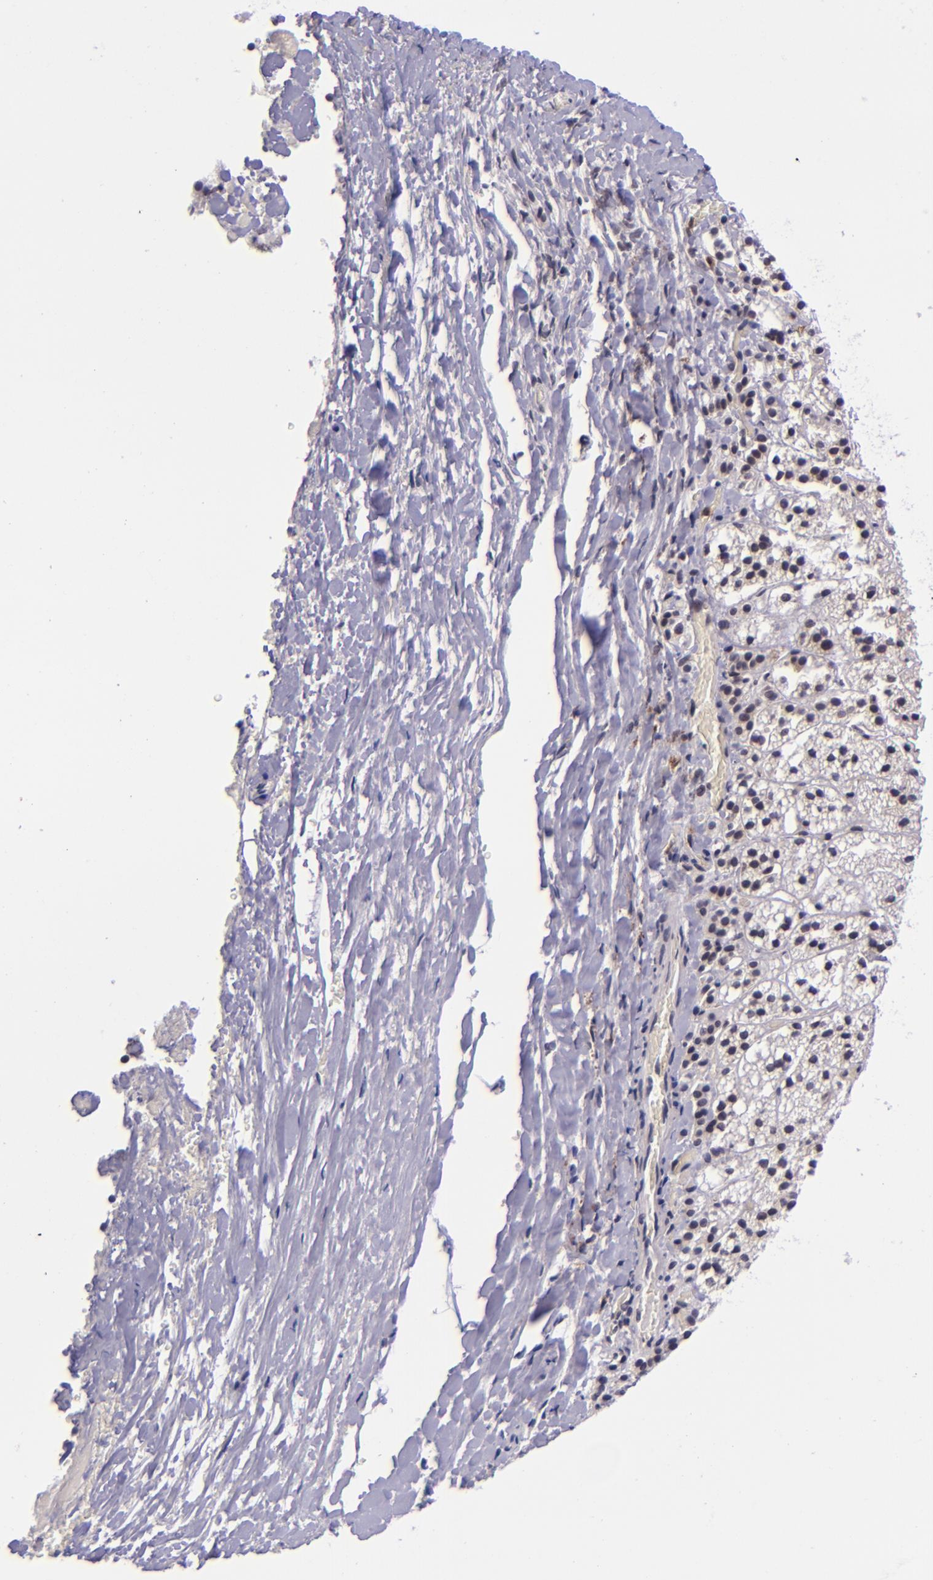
{"staining": {"intensity": "negative", "quantity": "none", "location": "none"}, "tissue": "adrenal gland", "cell_type": "Glandular cells", "image_type": "normal", "snomed": [{"axis": "morphology", "description": "Normal tissue, NOS"}, {"axis": "topography", "description": "Adrenal gland"}], "caption": "This is an immunohistochemistry (IHC) image of unremarkable human adrenal gland. There is no staining in glandular cells.", "gene": "SELL", "patient": {"sex": "female", "age": 44}}